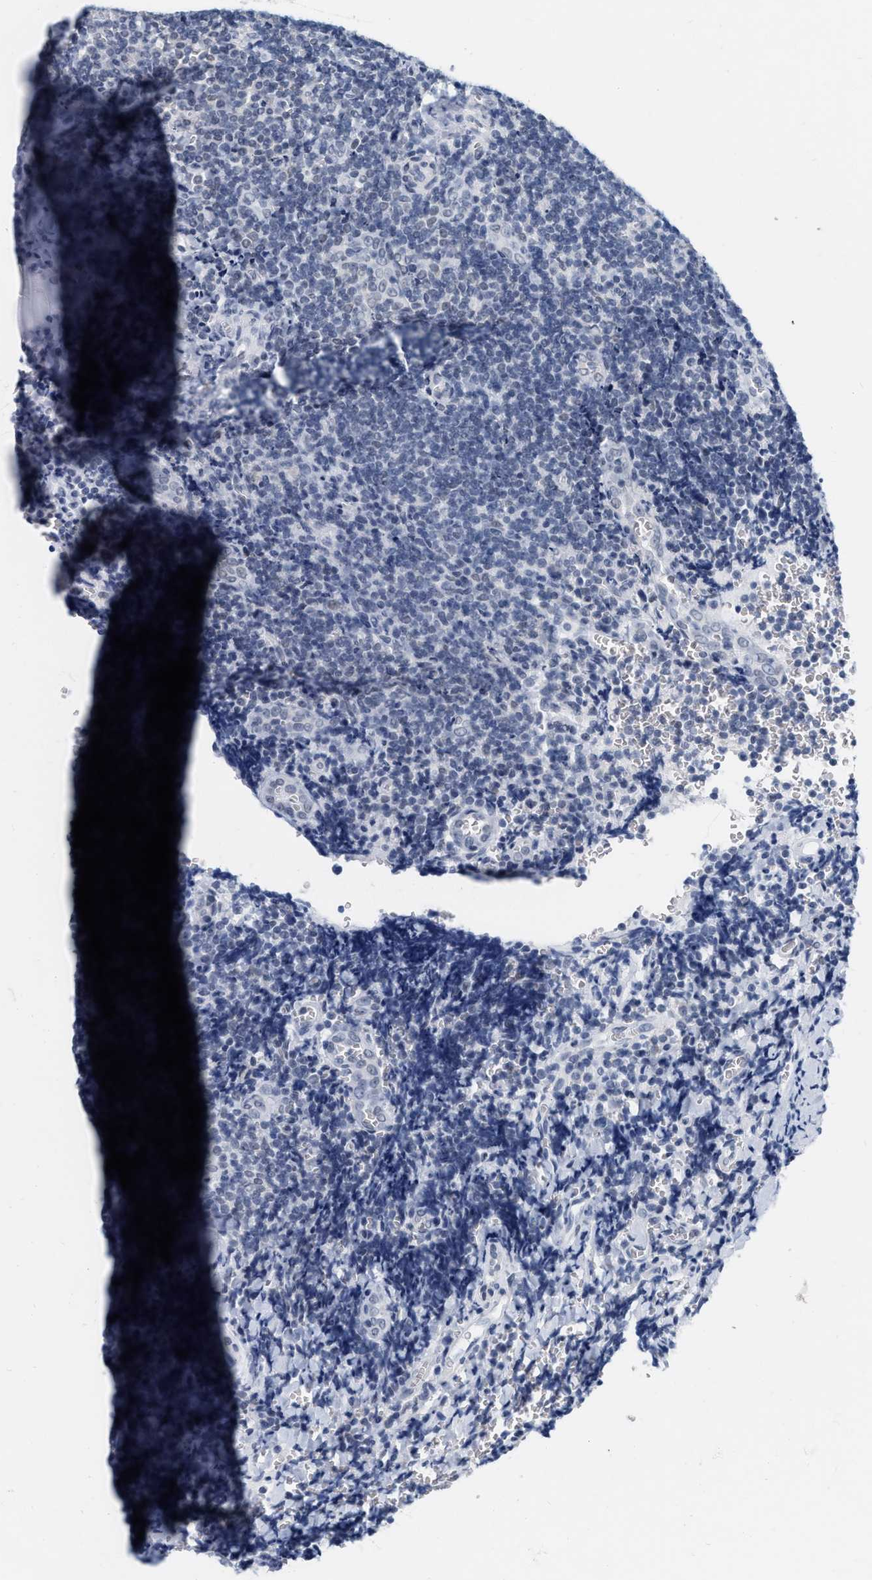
{"staining": {"intensity": "negative", "quantity": "none", "location": "none"}, "tissue": "tonsil", "cell_type": "Germinal center cells", "image_type": "normal", "snomed": [{"axis": "morphology", "description": "Normal tissue, NOS"}, {"axis": "morphology", "description": "Inflammation, NOS"}, {"axis": "topography", "description": "Tonsil"}], "caption": "High magnification brightfield microscopy of benign tonsil stained with DAB (3,3'-diaminobenzidine) (brown) and counterstained with hematoxylin (blue): germinal center cells show no significant expression.", "gene": "XIRP1", "patient": {"sex": "female", "age": 31}}